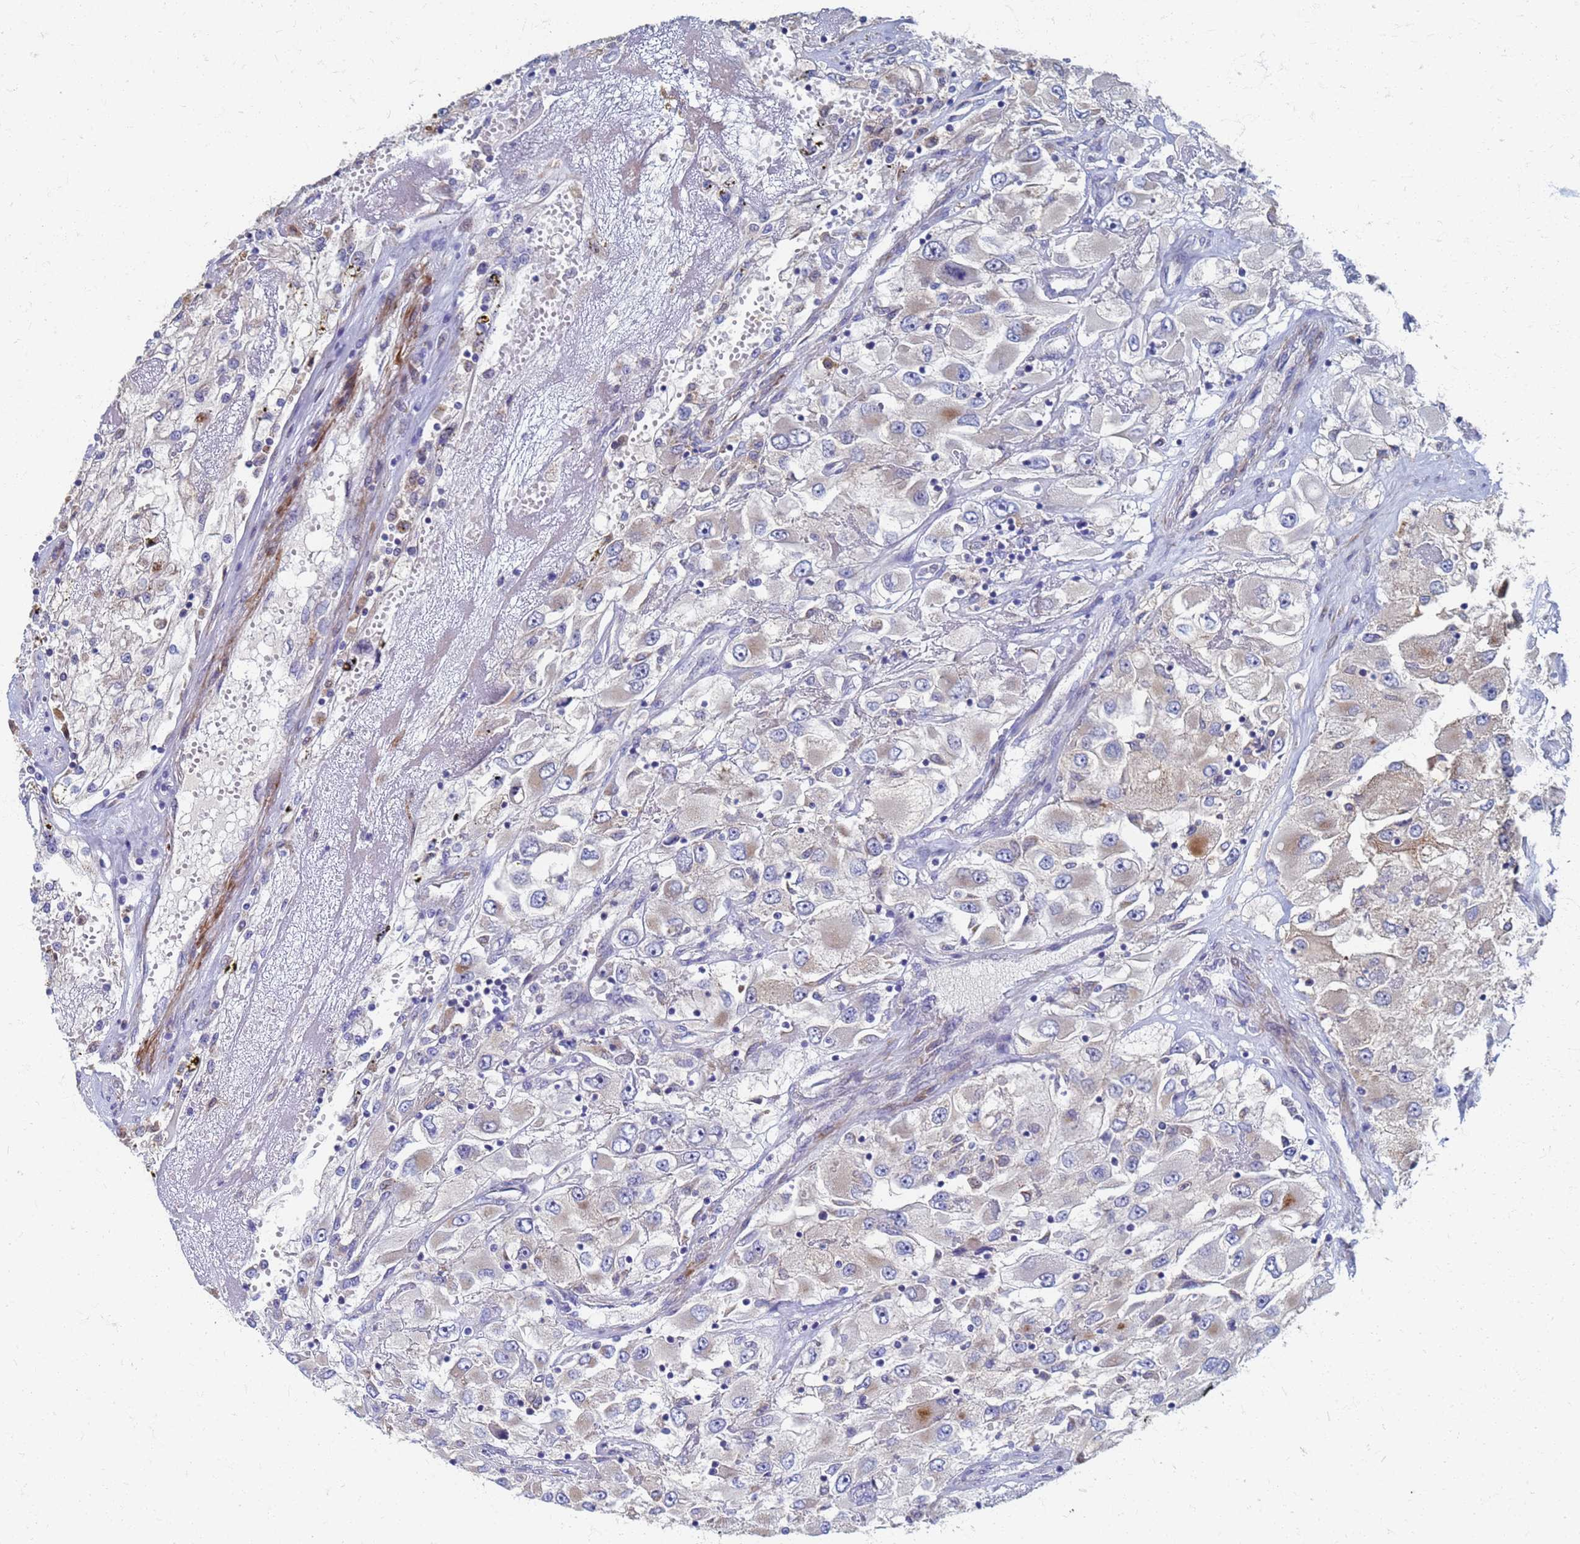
{"staining": {"intensity": "moderate", "quantity": "<25%", "location": "cytoplasmic/membranous"}, "tissue": "renal cancer", "cell_type": "Tumor cells", "image_type": "cancer", "snomed": [{"axis": "morphology", "description": "Adenocarcinoma, NOS"}, {"axis": "topography", "description": "Kidney"}], "caption": "Protein expression analysis of adenocarcinoma (renal) demonstrates moderate cytoplasmic/membranous expression in about <25% of tumor cells.", "gene": "ATPAF1", "patient": {"sex": "female", "age": 52}}